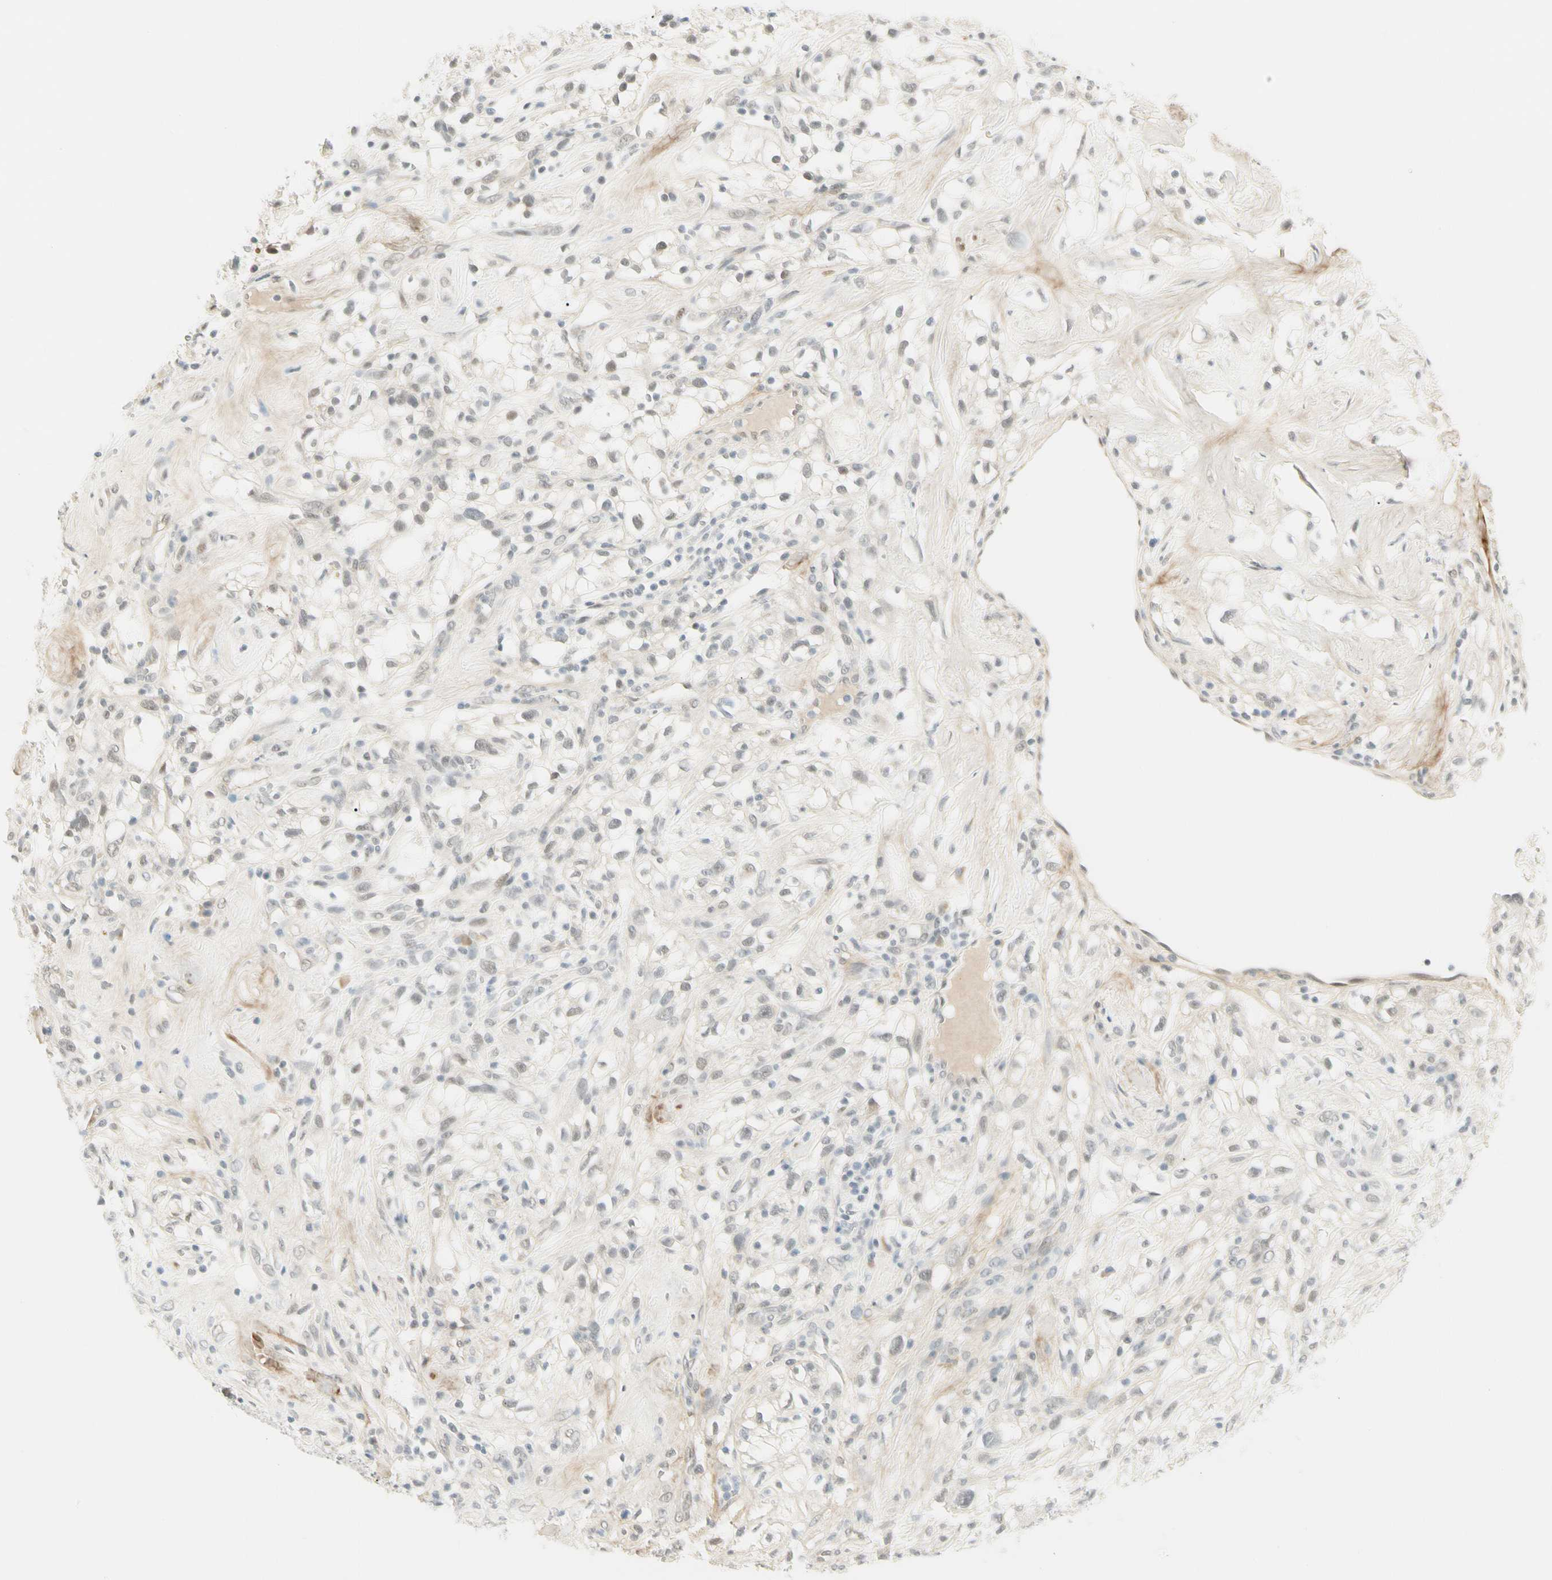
{"staining": {"intensity": "negative", "quantity": "none", "location": "none"}, "tissue": "renal cancer", "cell_type": "Tumor cells", "image_type": "cancer", "snomed": [{"axis": "morphology", "description": "Adenocarcinoma, NOS"}, {"axis": "topography", "description": "Kidney"}], "caption": "Tumor cells show no significant positivity in renal cancer.", "gene": "ASPN", "patient": {"sex": "female", "age": 60}}